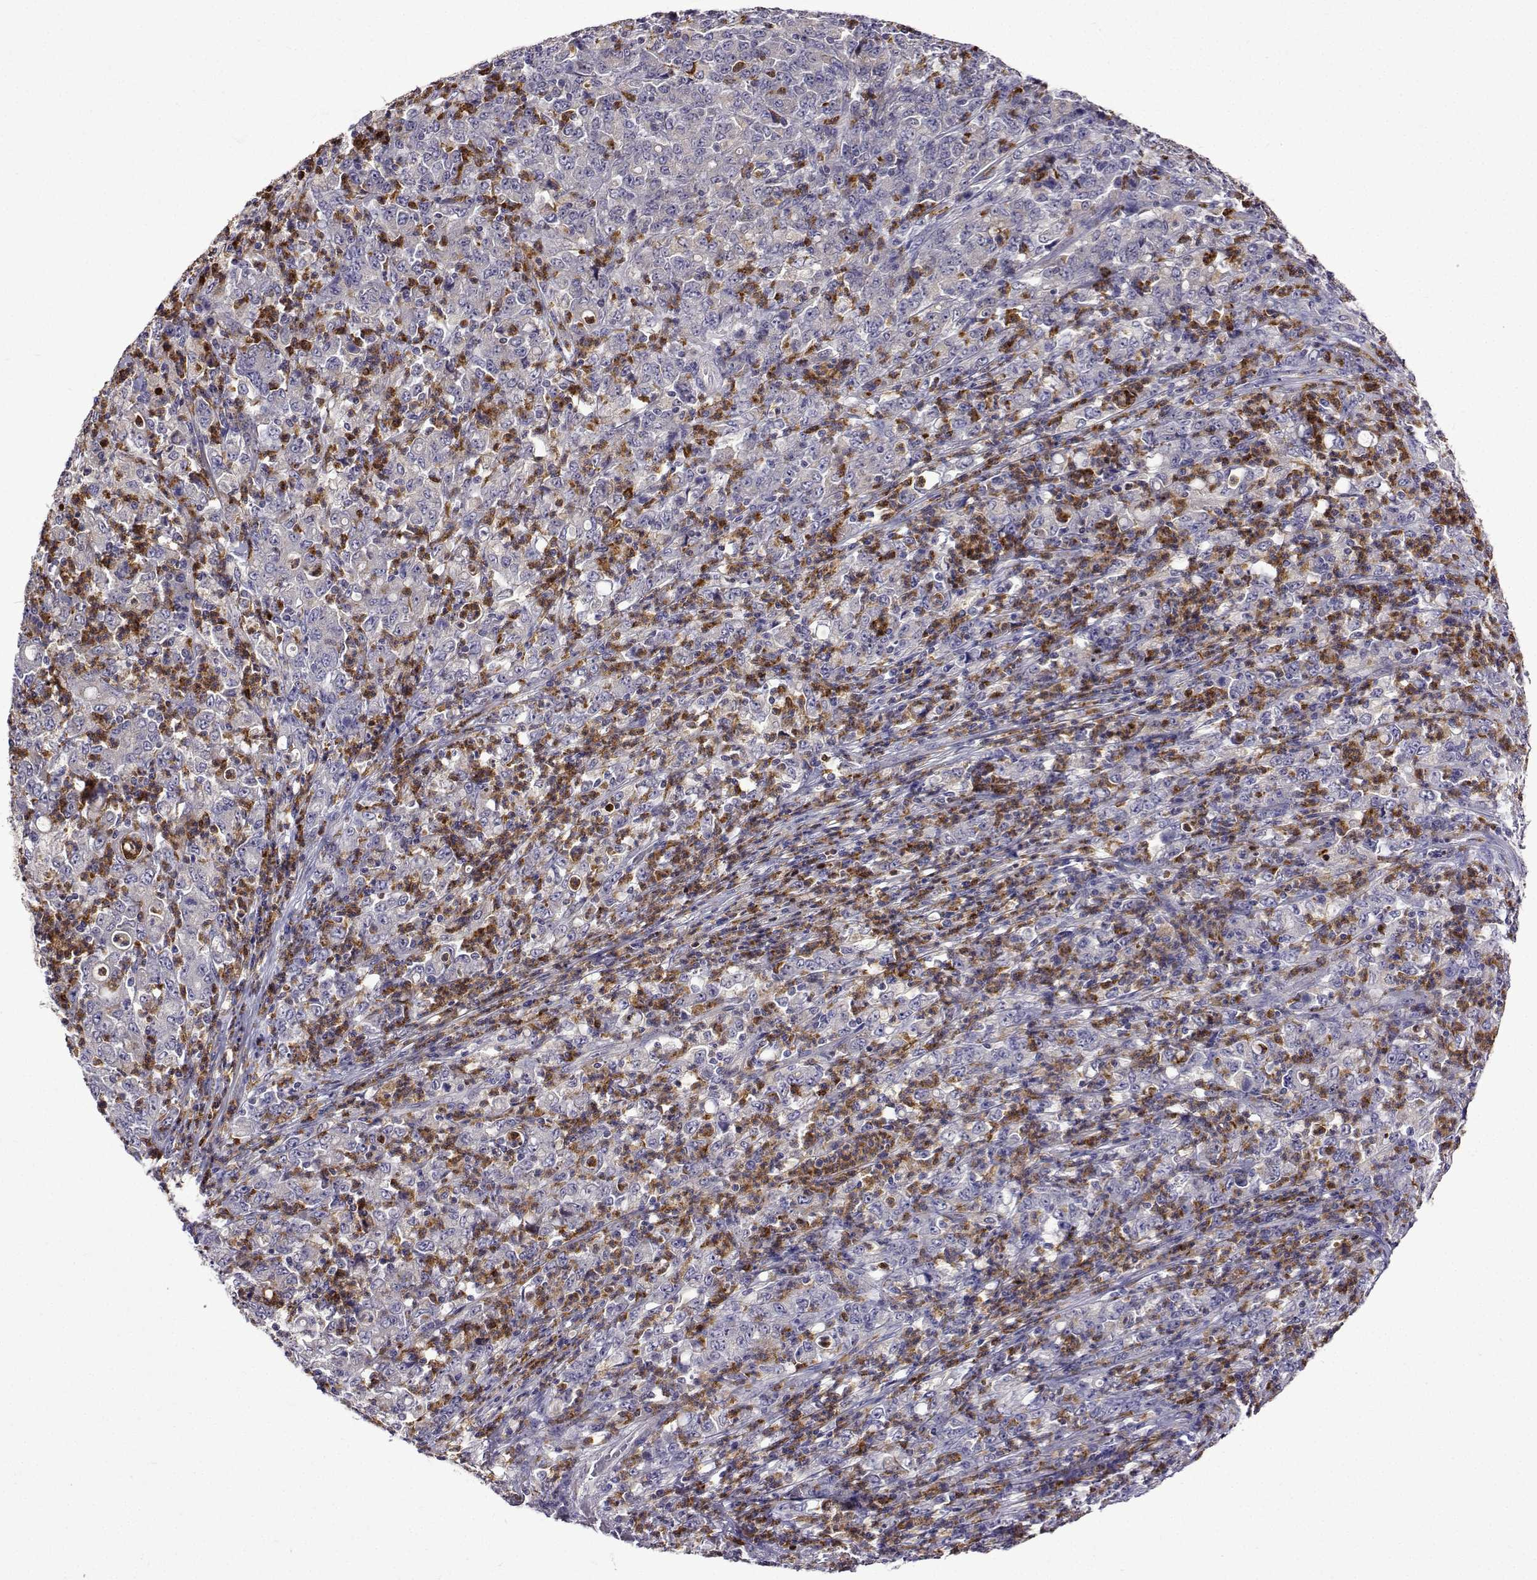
{"staining": {"intensity": "negative", "quantity": "none", "location": "none"}, "tissue": "stomach cancer", "cell_type": "Tumor cells", "image_type": "cancer", "snomed": [{"axis": "morphology", "description": "Adenocarcinoma, NOS"}, {"axis": "topography", "description": "Stomach, lower"}], "caption": "Image shows no protein expression in tumor cells of stomach cancer tissue.", "gene": "SULT2A1", "patient": {"sex": "female", "age": 71}}